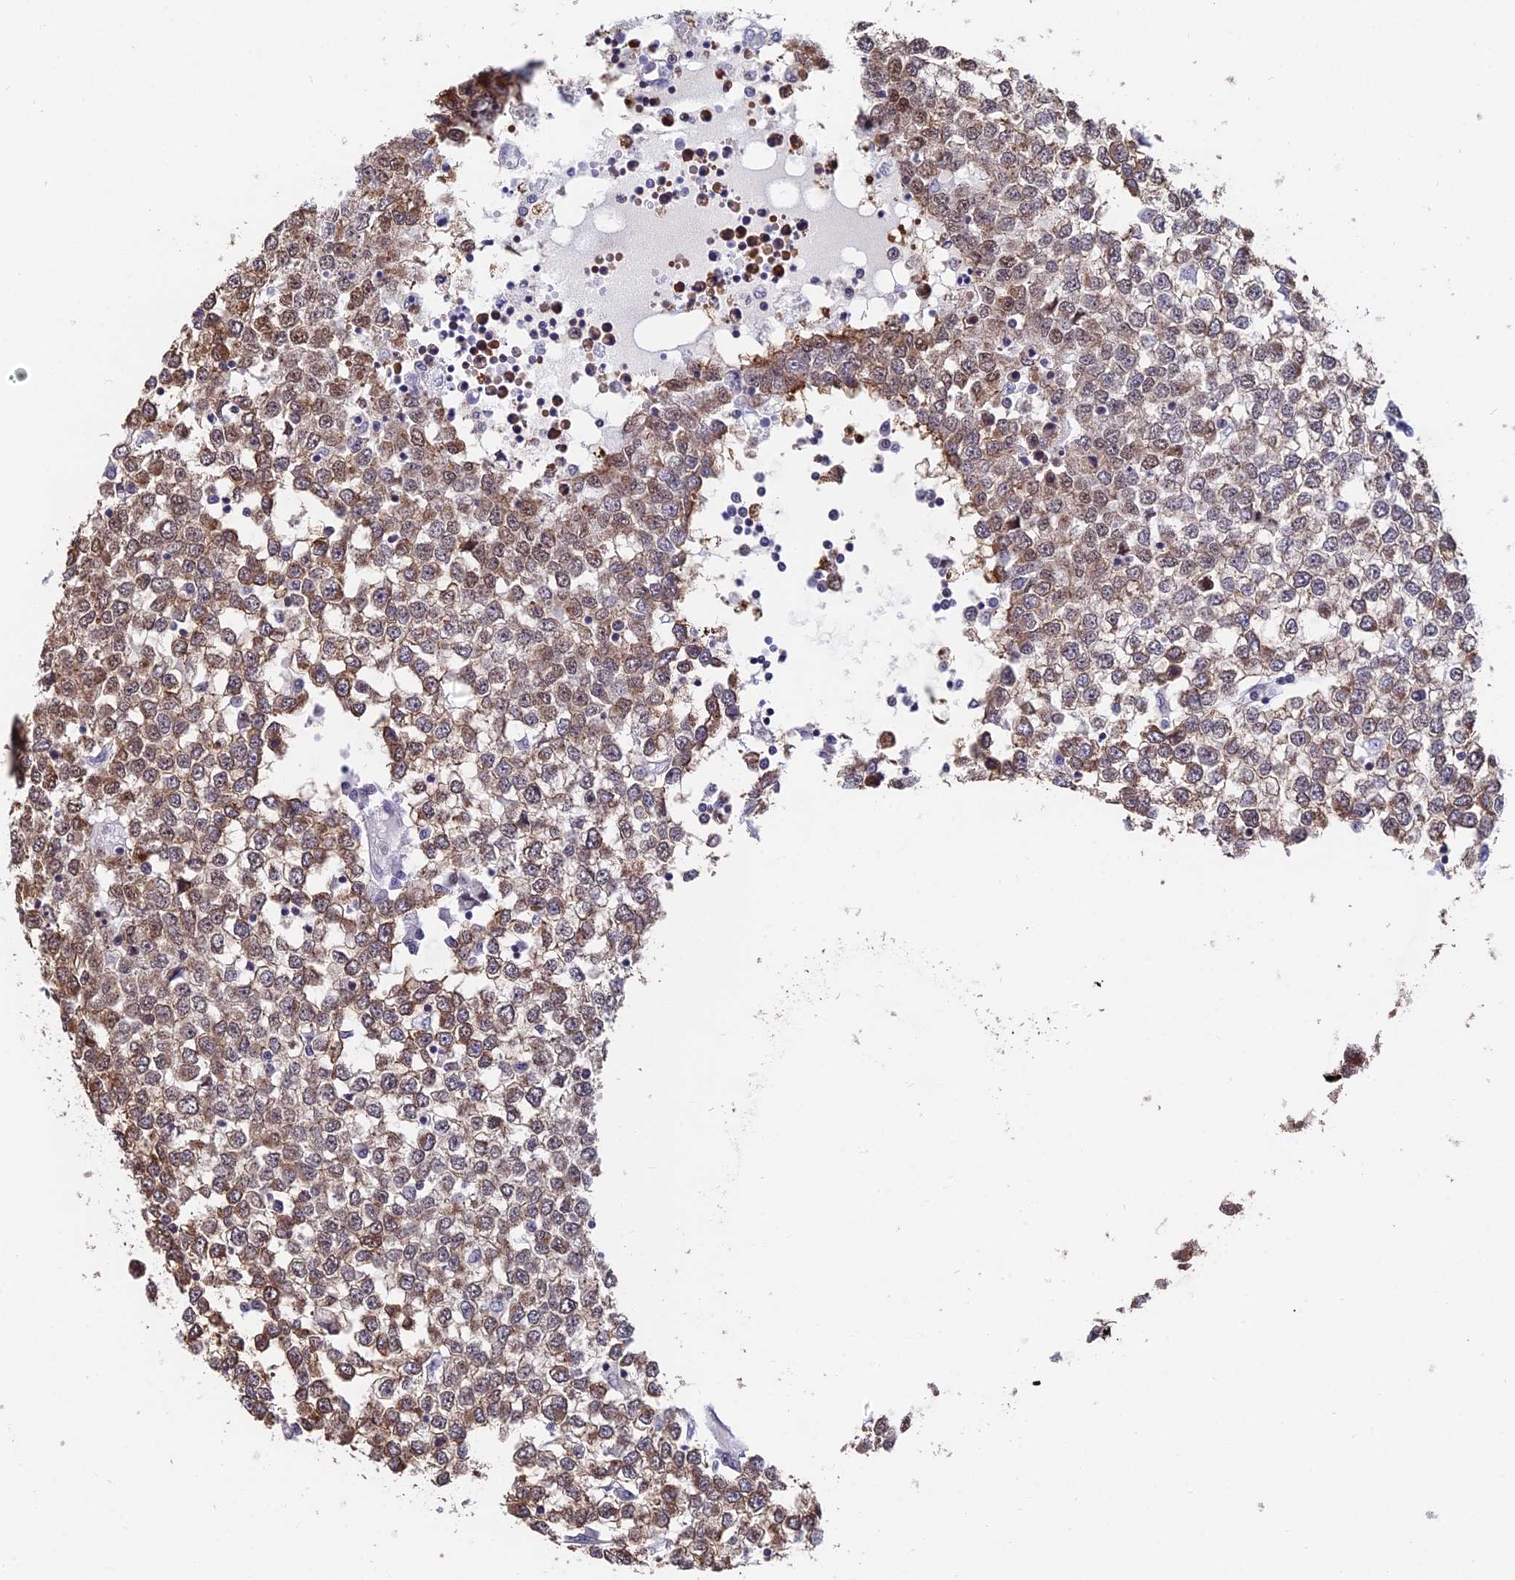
{"staining": {"intensity": "moderate", "quantity": ">75%", "location": "cytoplasmic/membranous,nuclear"}, "tissue": "testis cancer", "cell_type": "Tumor cells", "image_type": "cancer", "snomed": [{"axis": "morphology", "description": "Seminoma, NOS"}, {"axis": "topography", "description": "Testis"}], "caption": "This is a photomicrograph of immunohistochemistry (IHC) staining of testis seminoma, which shows moderate staining in the cytoplasmic/membranous and nuclear of tumor cells.", "gene": "INPP4A", "patient": {"sex": "male", "age": 65}}